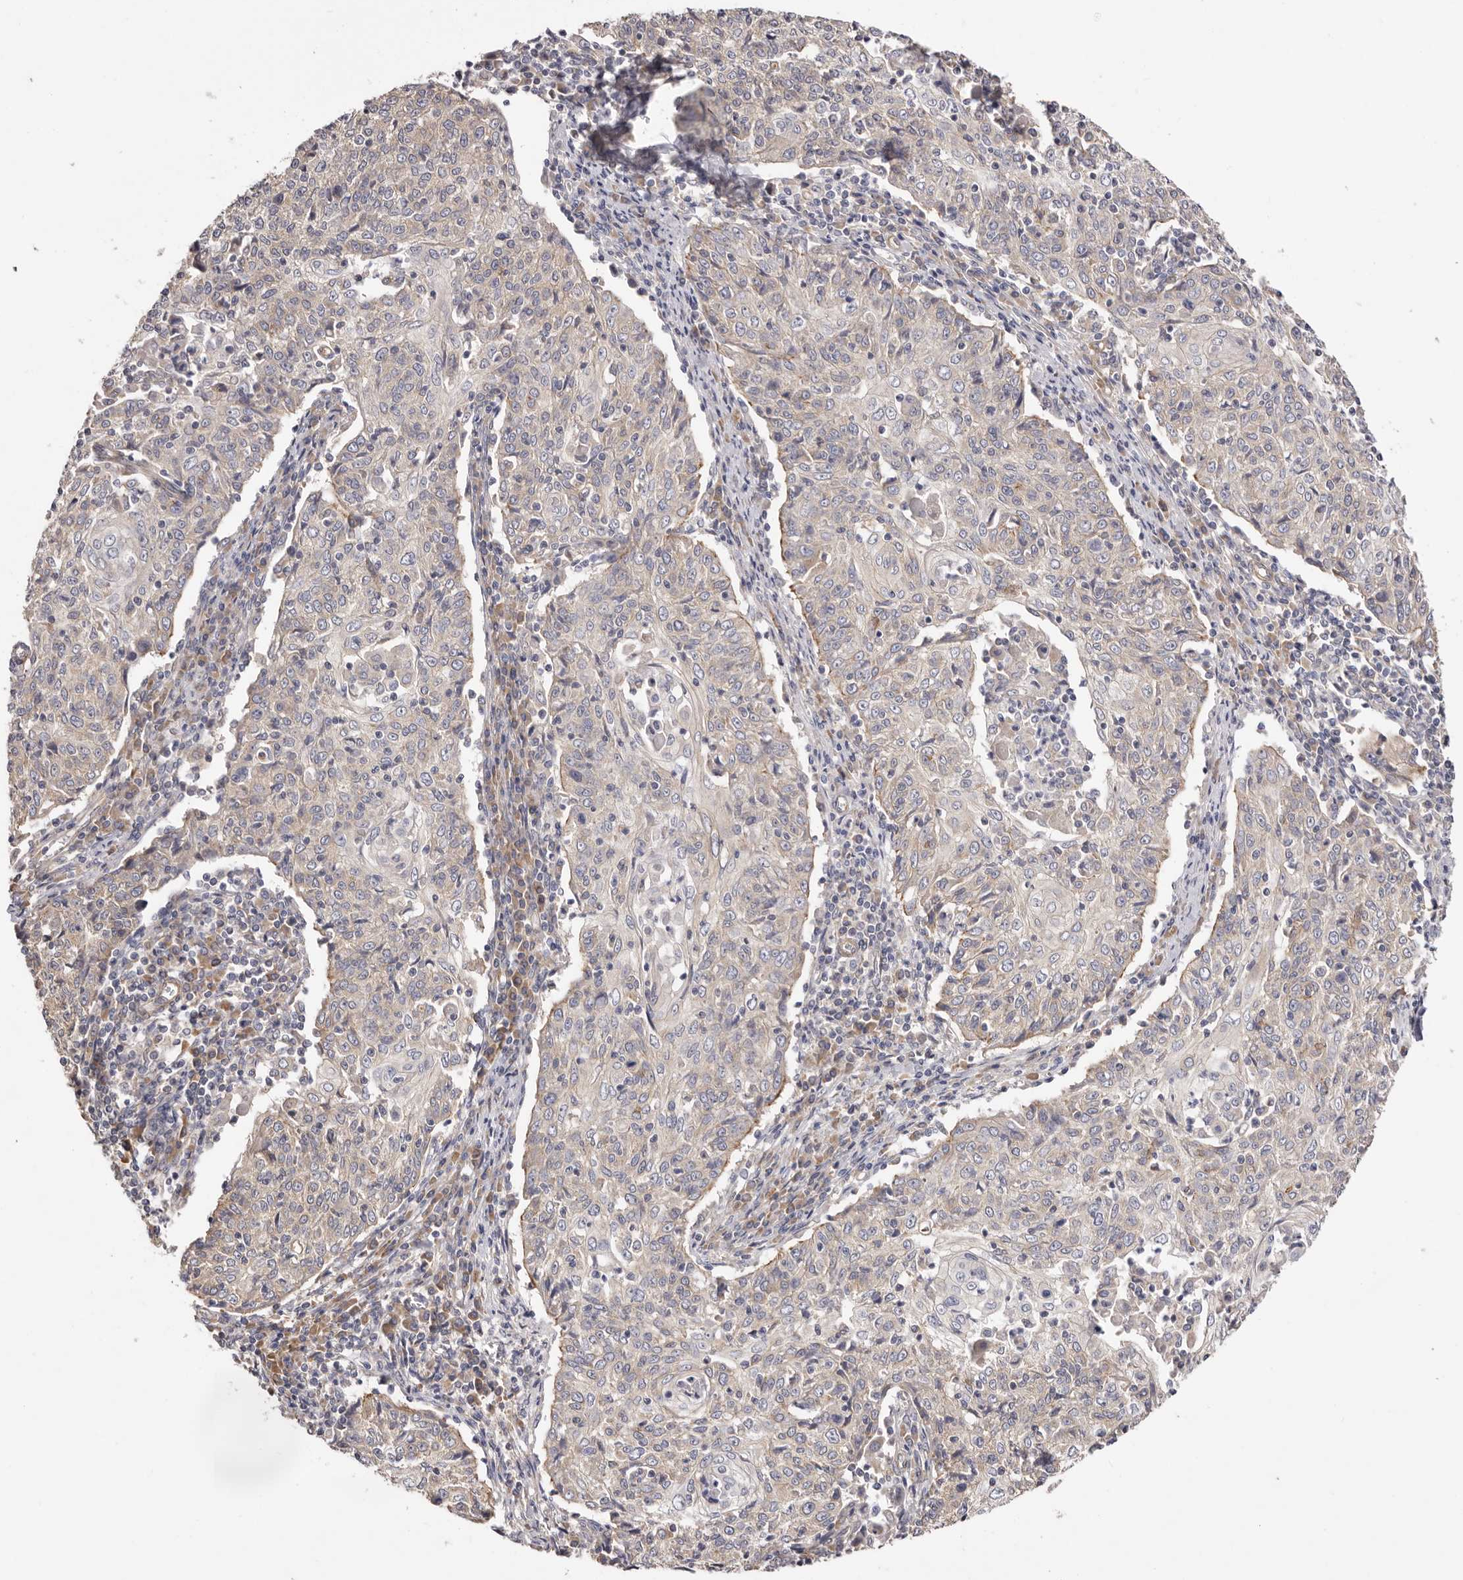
{"staining": {"intensity": "weak", "quantity": "<25%", "location": "cytoplasmic/membranous"}, "tissue": "cervical cancer", "cell_type": "Tumor cells", "image_type": "cancer", "snomed": [{"axis": "morphology", "description": "Squamous cell carcinoma, NOS"}, {"axis": "topography", "description": "Cervix"}], "caption": "This is an IHC photomicrograph of squamous cell carcinoma (cervical). There is no expression in tumor cells.", "gene": "FAM167B", "patient": {"sex": "female", "age": 48}}